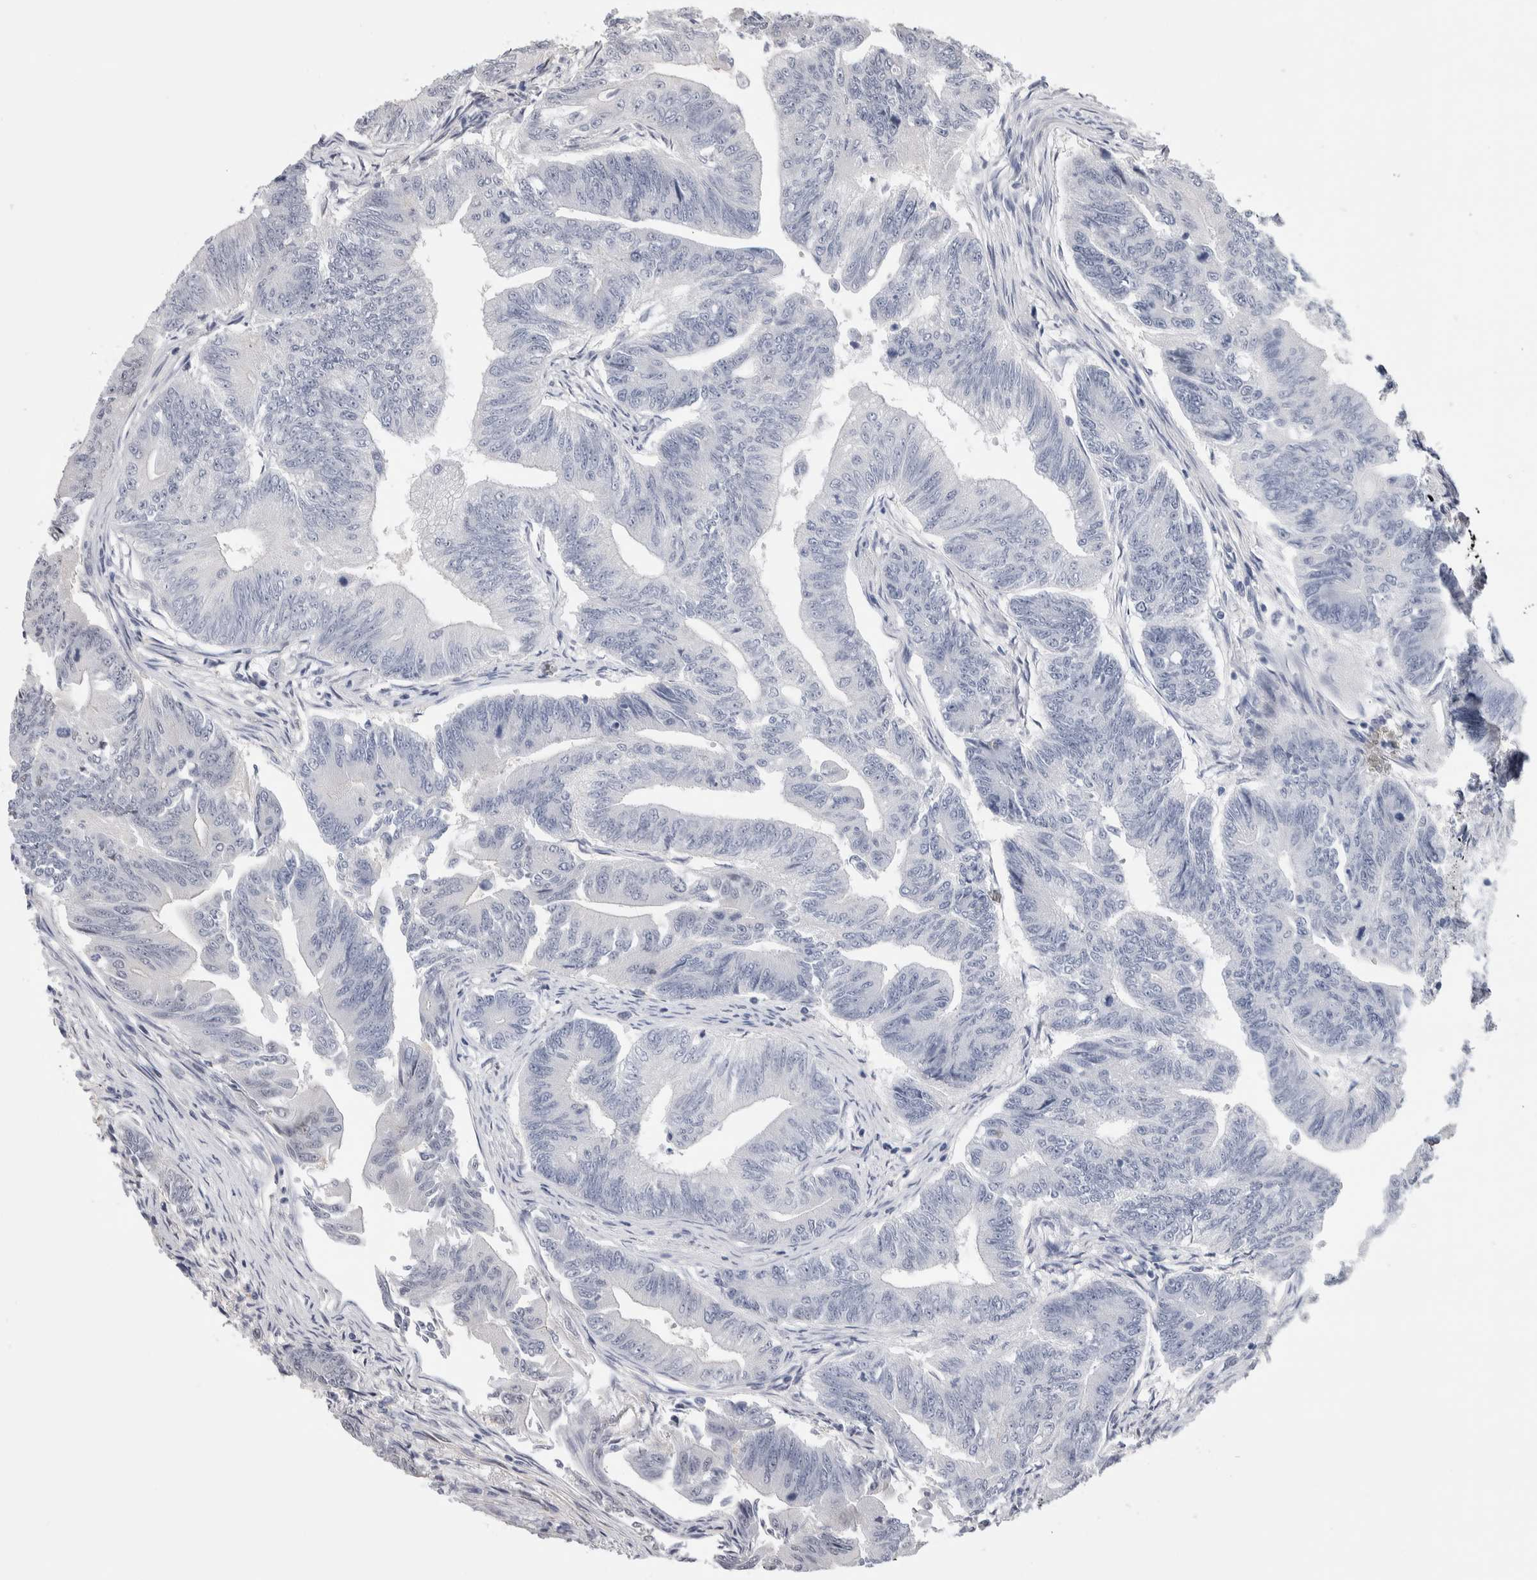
{"staining": {"intensity": "negative", "quantity": "none", "location": "none"}, "tissue": "colorectal cancer", "cell_type": "Tumor cells", "image_type": "cancer", "snomed": [{"axis": "morphology", "description": "Adenoma, NOS"}, {"axis": "morphology", "description": "Adenocarcinoma, NOS"}, {"axis": "topography", "description": "Colon"}], "caption": "Immunohistochemical staining of human colorectal adenocarcinoma demonstrates no significant staining in tumor cells.", "gene": "ZBTB49", "patient": {"sex": "male", "age": 79}}